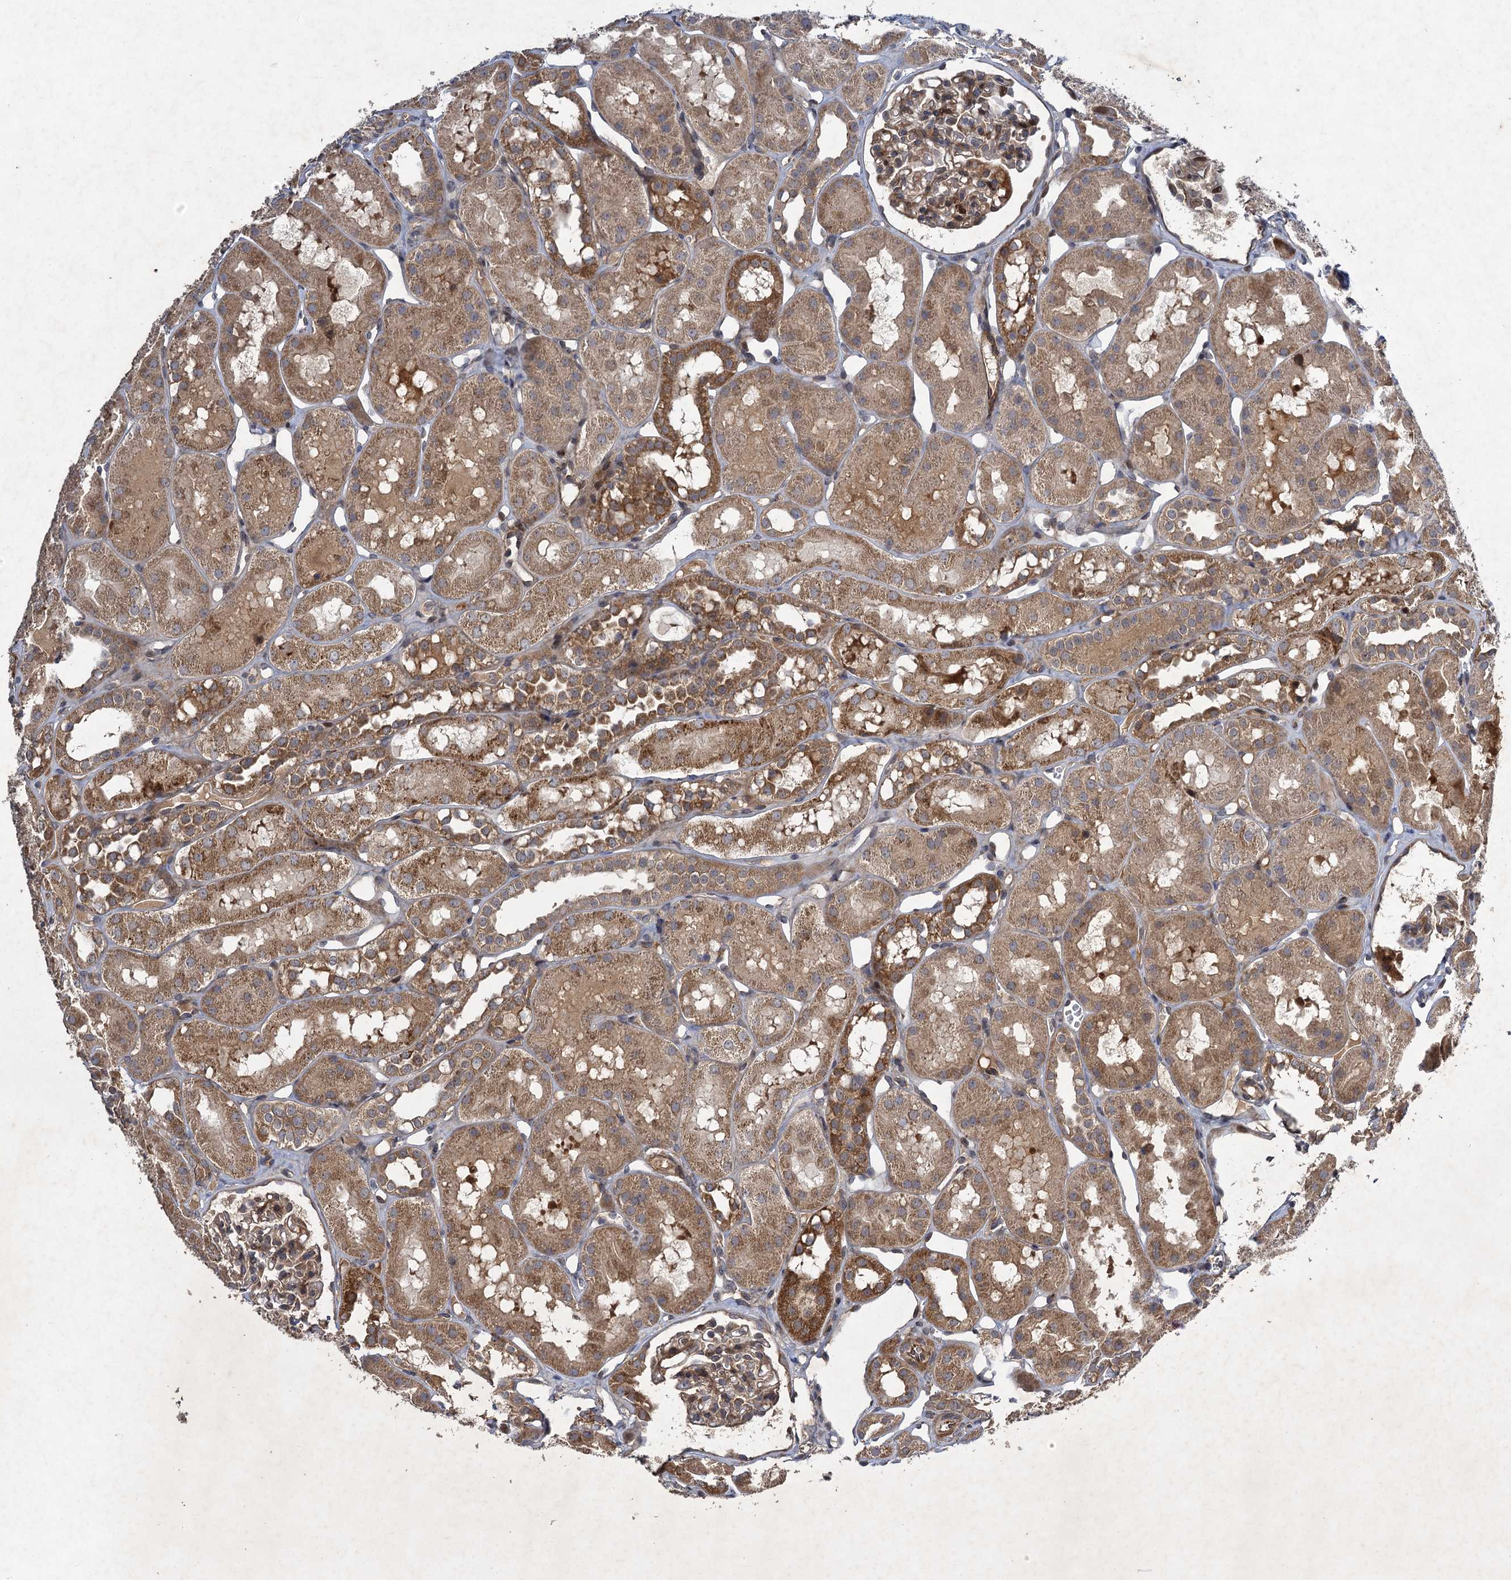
{"staining": {"intensity": "moderate", "quantity": "25%-75%", "location": "cytoplasmic/membranous"}, "tissue": "kidney", "cell_type": "Cells in glomeruli", "image_type": "normal", "snomed": [{"axis": "morphology", "description": "Normal tissue, NOS"}, {"axis": "topography", "description": "Kidney"}], "caption": "The micrograph exhibits staining of normal kidney, revealing moderate cytoplasmic/membranous protein expression (brown color) within cells in glomeruli. (Brightfield microscopy of DAB IHC at high magnification).", "gene": "NUDT22", "patient": {"sex": "male", "age": 16}}